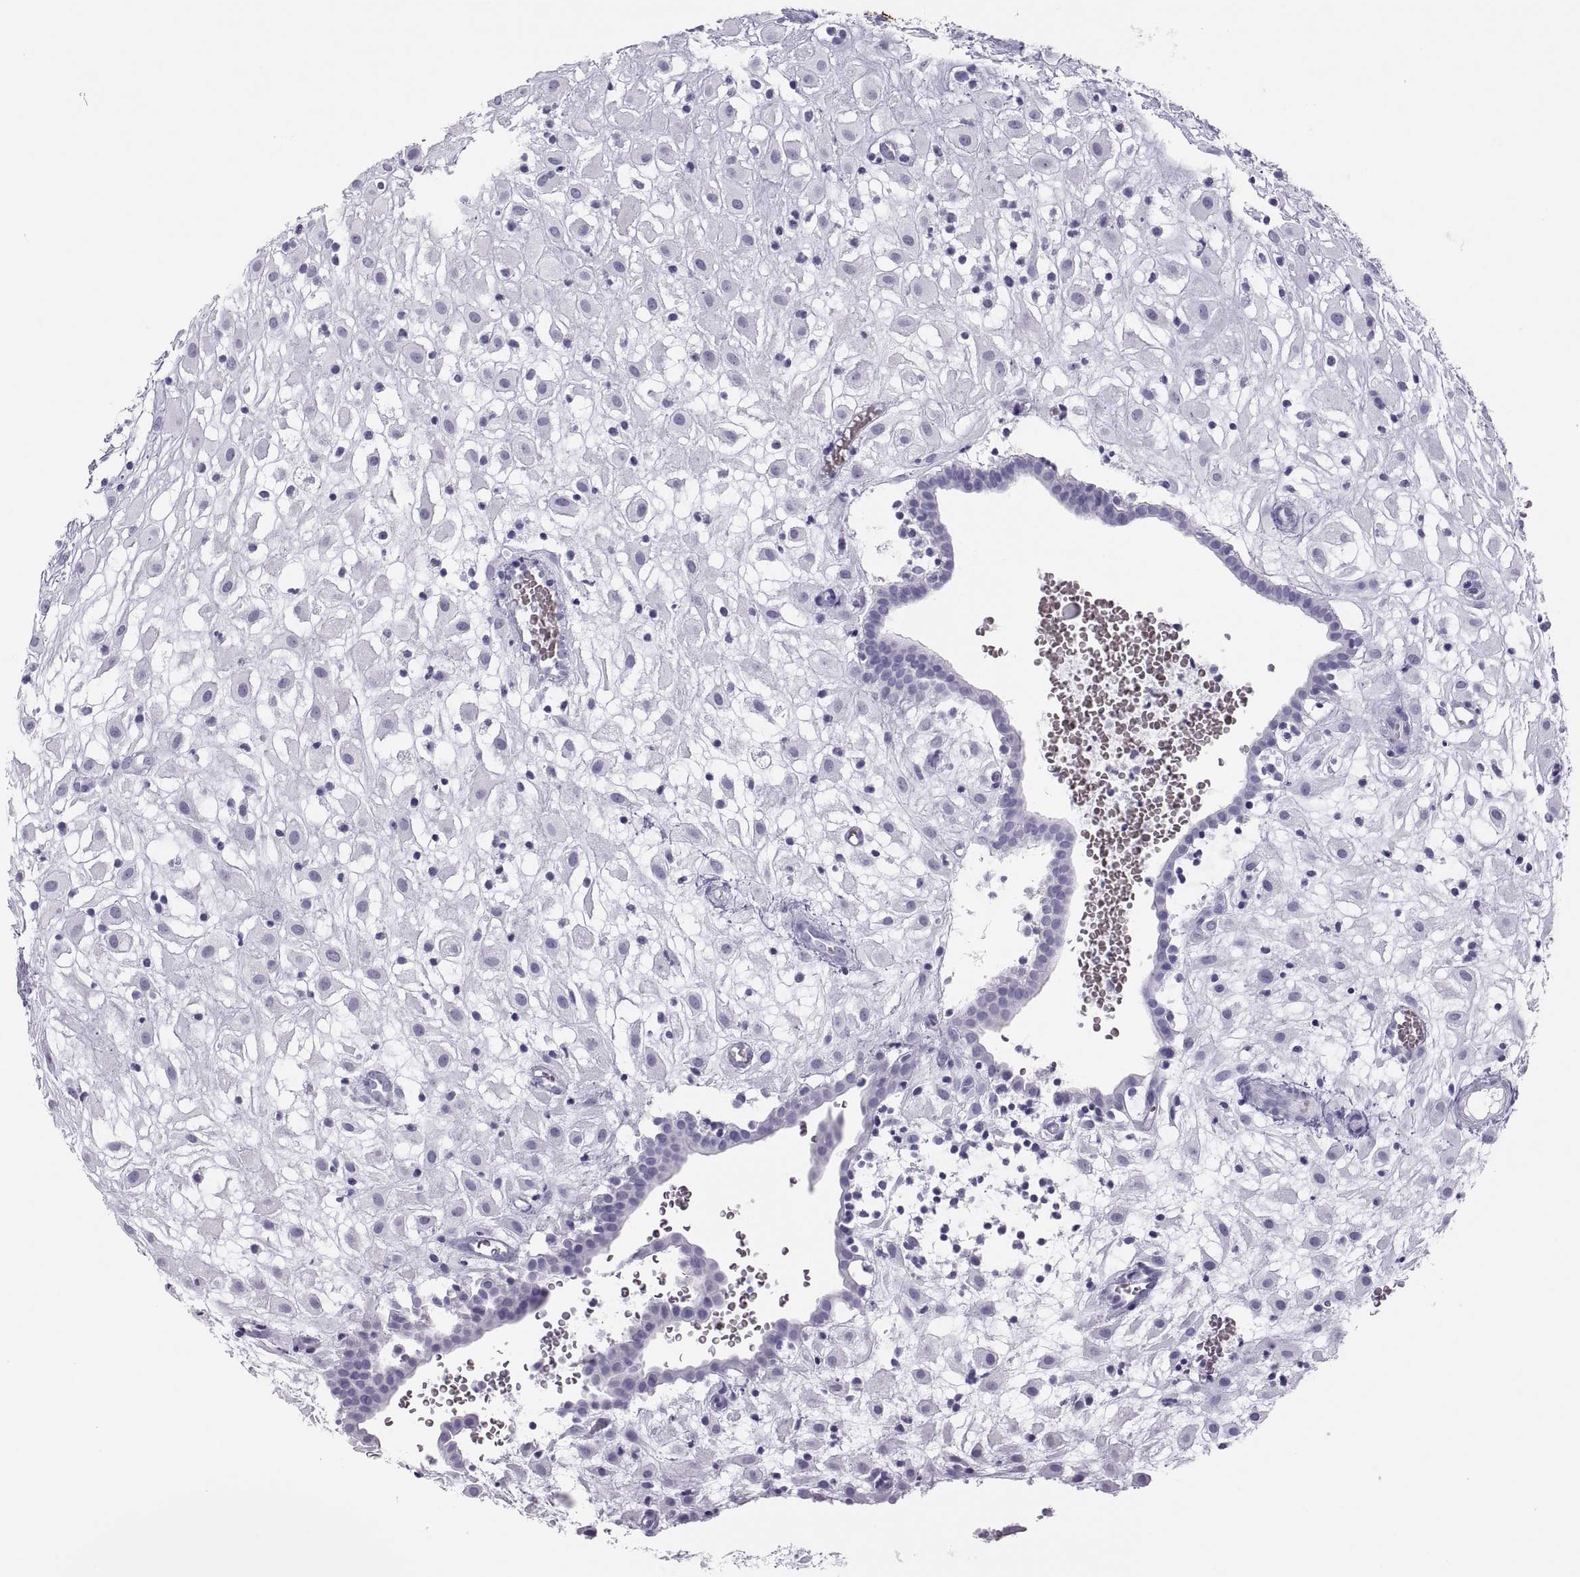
{"staining": {"intensity": "negative", "quantity": "none", "location": "none"}, "tissue": "placenta", "cell_type": "Decidual cells", "image_type": "normal", "snomed": [{"axis": "morphology", "description": "Normal tissue, NOS"}, {"axis": "topography", "description": "Placenta"}], "caption": "Placenta stained for a protein using immunohistochemistry demonstrates no positivity decidual cells.", "gene": "SEMG1", "patient": {"sex": "female", "age": 24}}